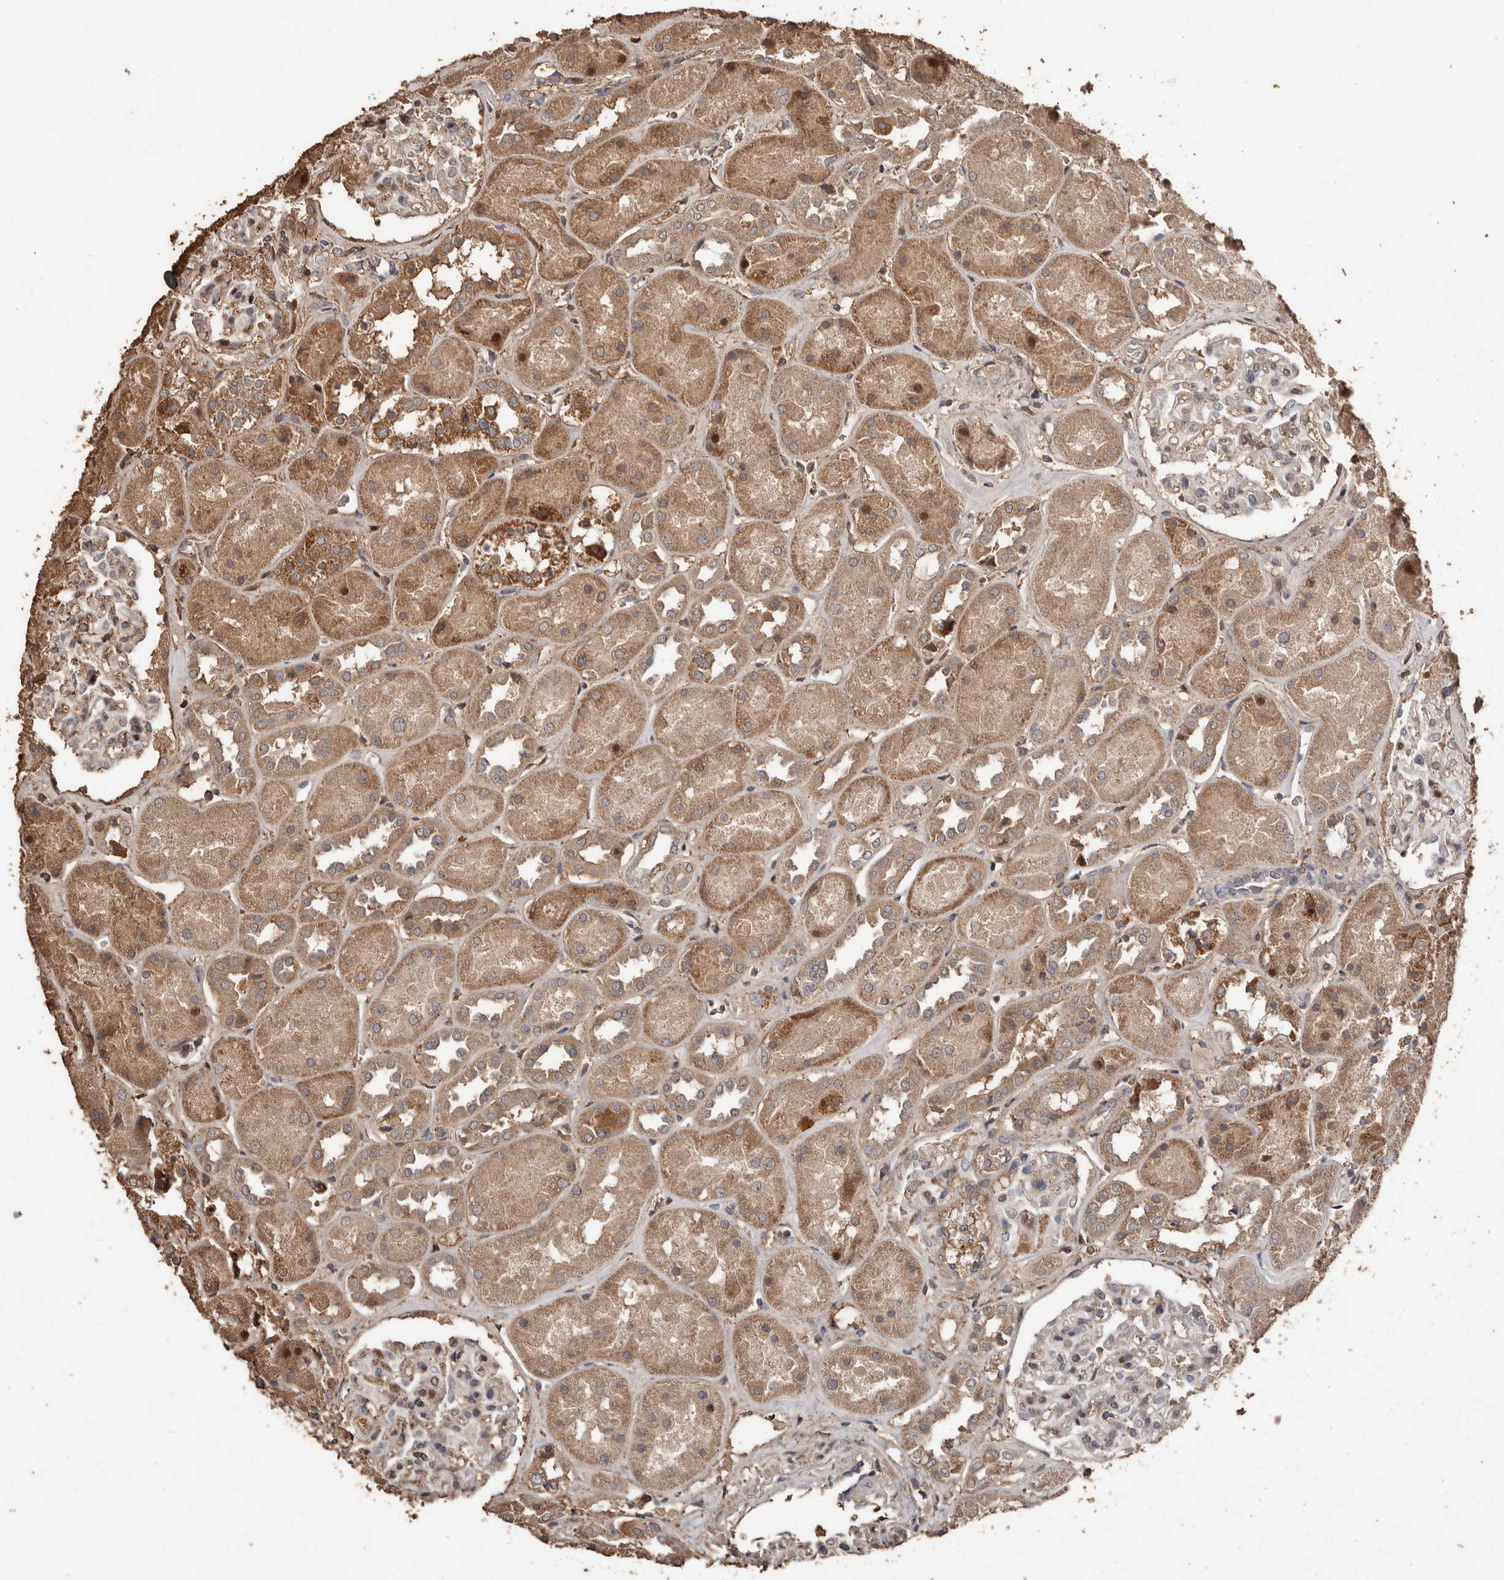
{"staining": {"intensity": "moderate", "quantity": "<25%", "location": "cytoplasmic/membranous"}, "tissue": "kidney", "cell_type": "Cells in glomeruli", "image_type": "normal", "snomed": [{"axis": "morphology", "description": "Normal tissue, NOS"}, {"axis": "topography", "description": "Kidney"}], "caption": "Kidney stained with DAB (3,3'-diaminobenzidine) IHC displays low levels of moderate cytoplasmic/membranous positivity in about <25% of cells in glomeruli. Ihc stains the protein of interest in brown and the nuclei are stained blue.", "gene": "RANBP17", "patient": {"sex": "male", "age": 70}}